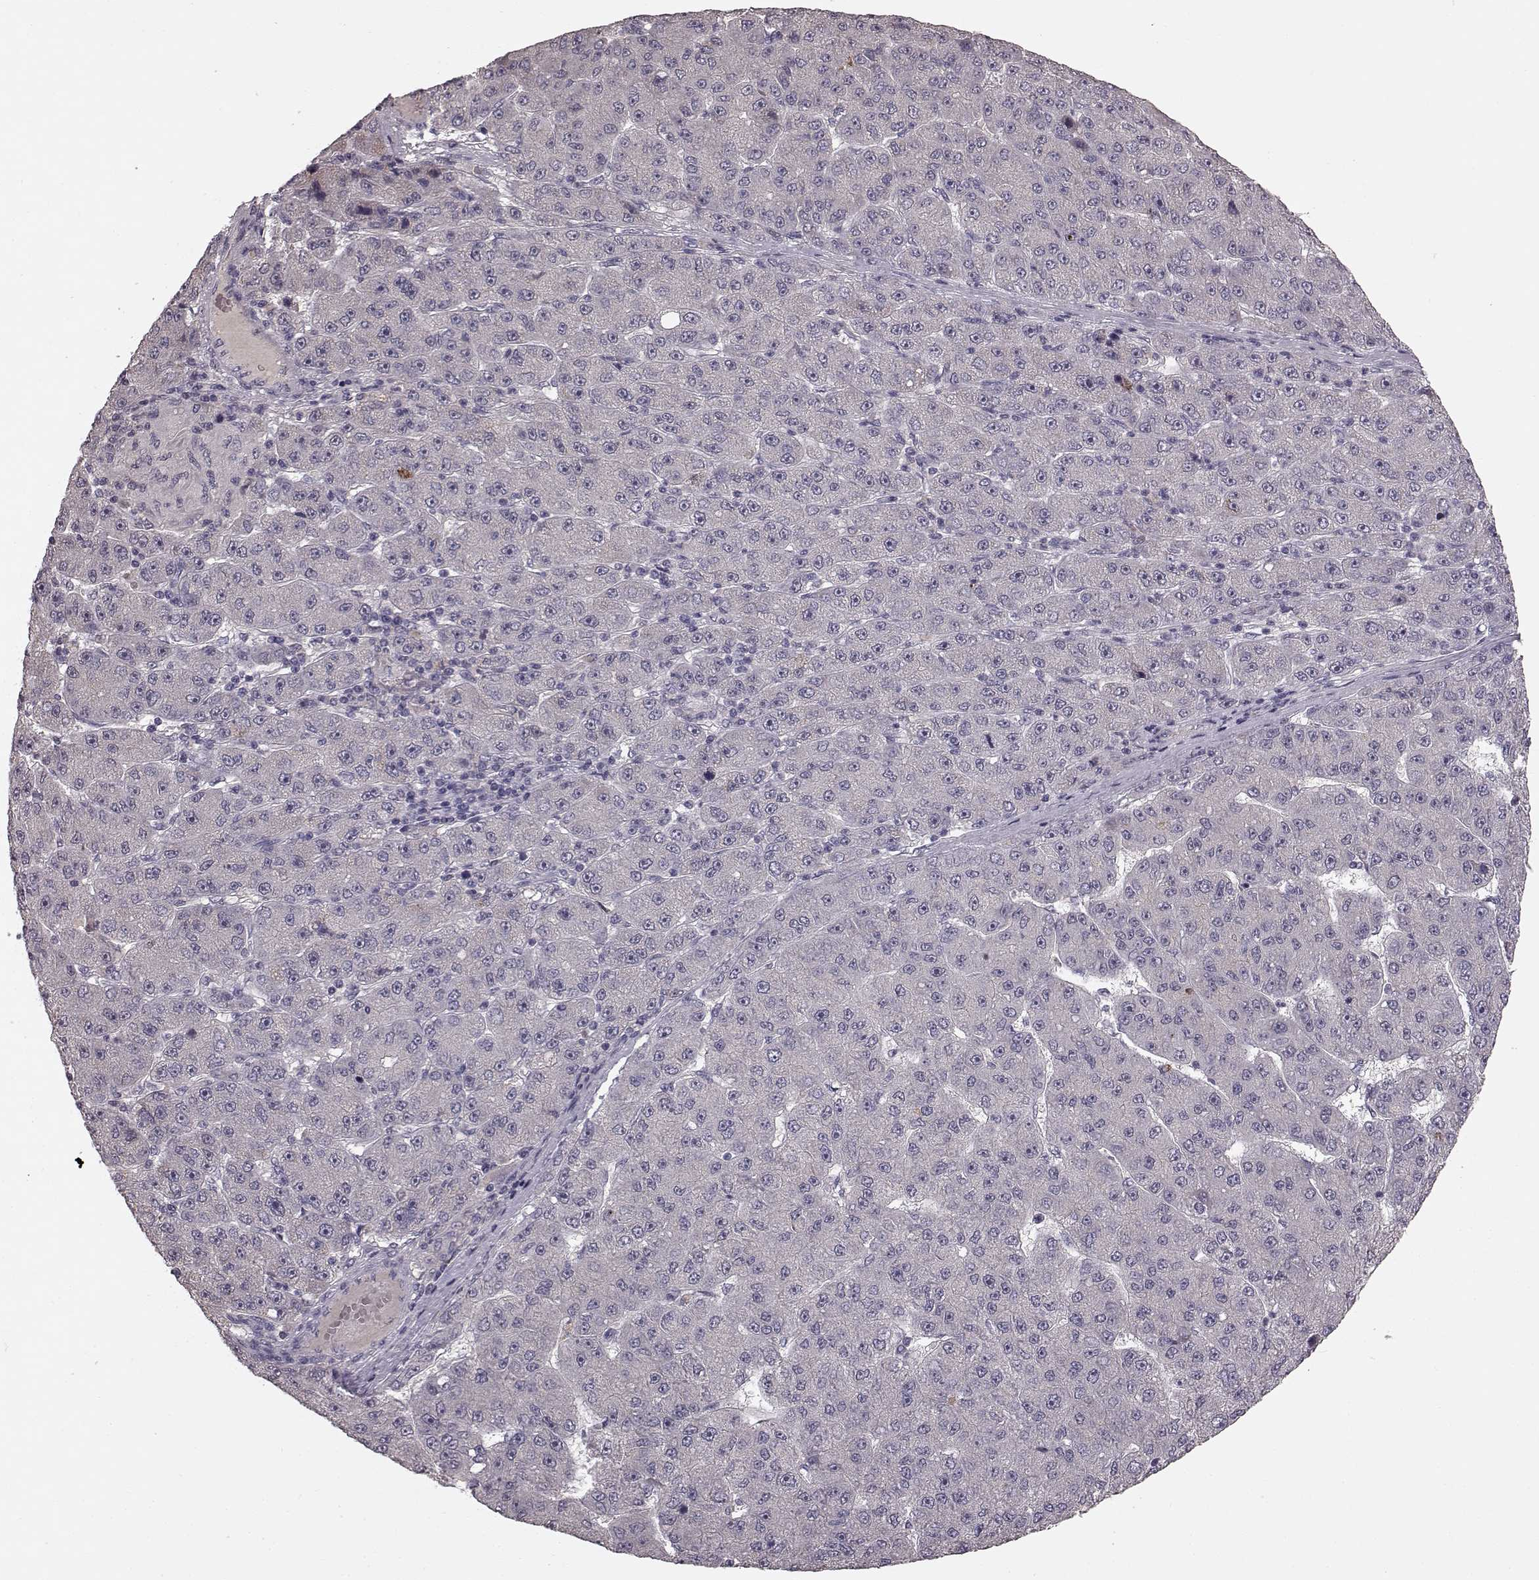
{"staining": {"intensity": "negative", "quantity": "none", "location": "none"}, "tissue": "liver cancer", "cell_type": "Tumor cells", "image_type": "cancer", "snomed": [{"axis": "morphology", "description": "Carcinoma, Hepatocellular, NOS"}, {"axis": "topography", "description": "Liver"}], "caption": "Hepatocellular carcinoma (liver) stained for a protein using immunohistochemistry reveals no staining tumor cells.", "gene": "SLC22A18", "patient": {"sex": "male", "age": 67}}